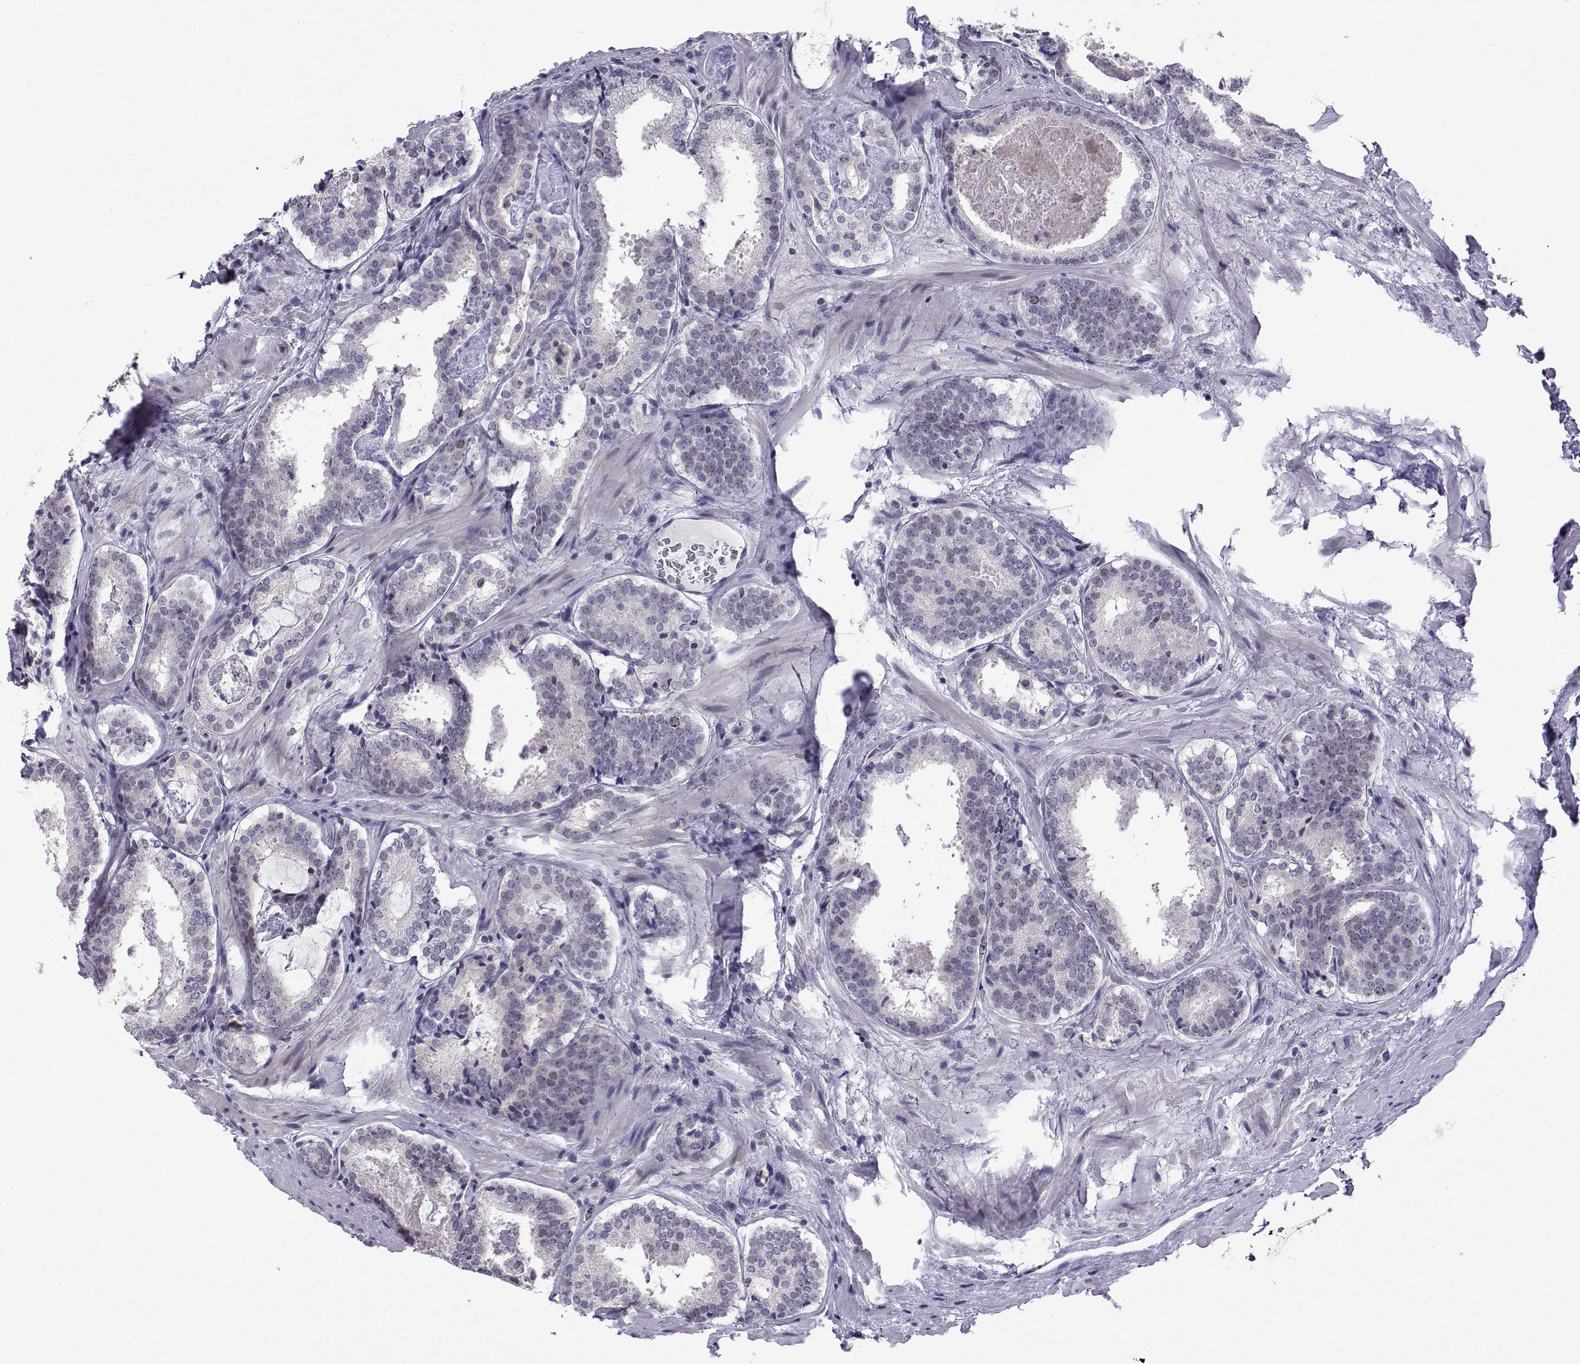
{"staining": {"intensity": "negative", "quantity": "none", "location": "none"}, "tissue": "prostate cancer", "cell_type": "Tumor cells", "image_type": "cancer", "snomed": [{"axis": "morphology", "description": "Adenocarcinoma, NOS"}, {"axis": "morphology", "description": "Adenocarcinoma, High grade"}, {"axis": "topography", "description": "Prostate"}], "caption": "Tumor cells show no significant protein staining in prostate adenocarcinoma (high-grade).", "gene": "INCENP", "patient": {"sex": "male", "age": 62}}